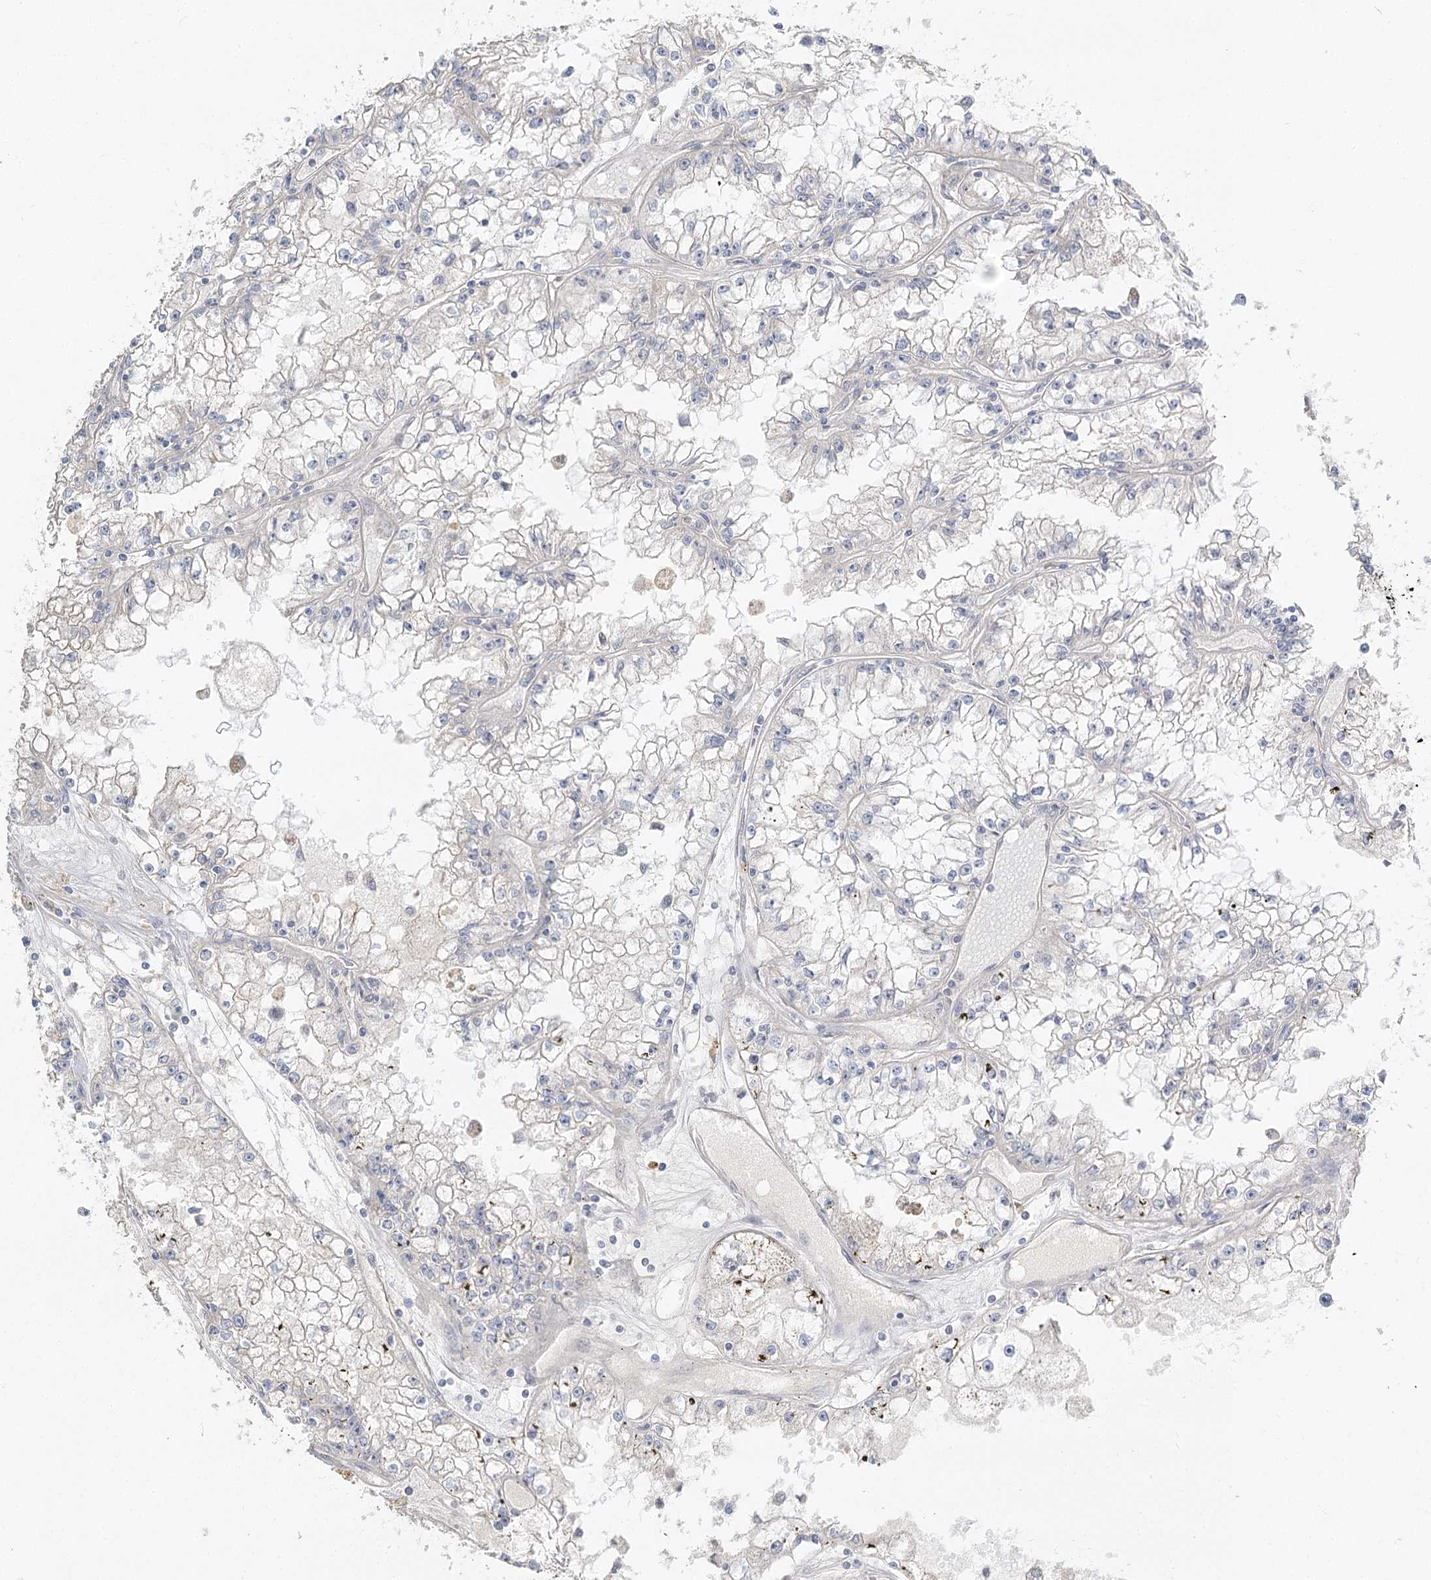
{"staining": {"intensity": "negative", "quantity": "none", "location": "none"}, "tissue": "renal cancer", "cell_type": "Tumor cells", "image_type": "cancer", "snomed": [{"axis": "morphology", "description": "Adenocarcinoma, NOS"}, {"axis": "topography", "description": "Kidney"}], "caption": "Renal cancer stained for a protein using immunohistochemistry (IHC) displays no expression tumor cells.", "gene": "GUCY2C", "patient": {"sex": "male", "age": 56}}